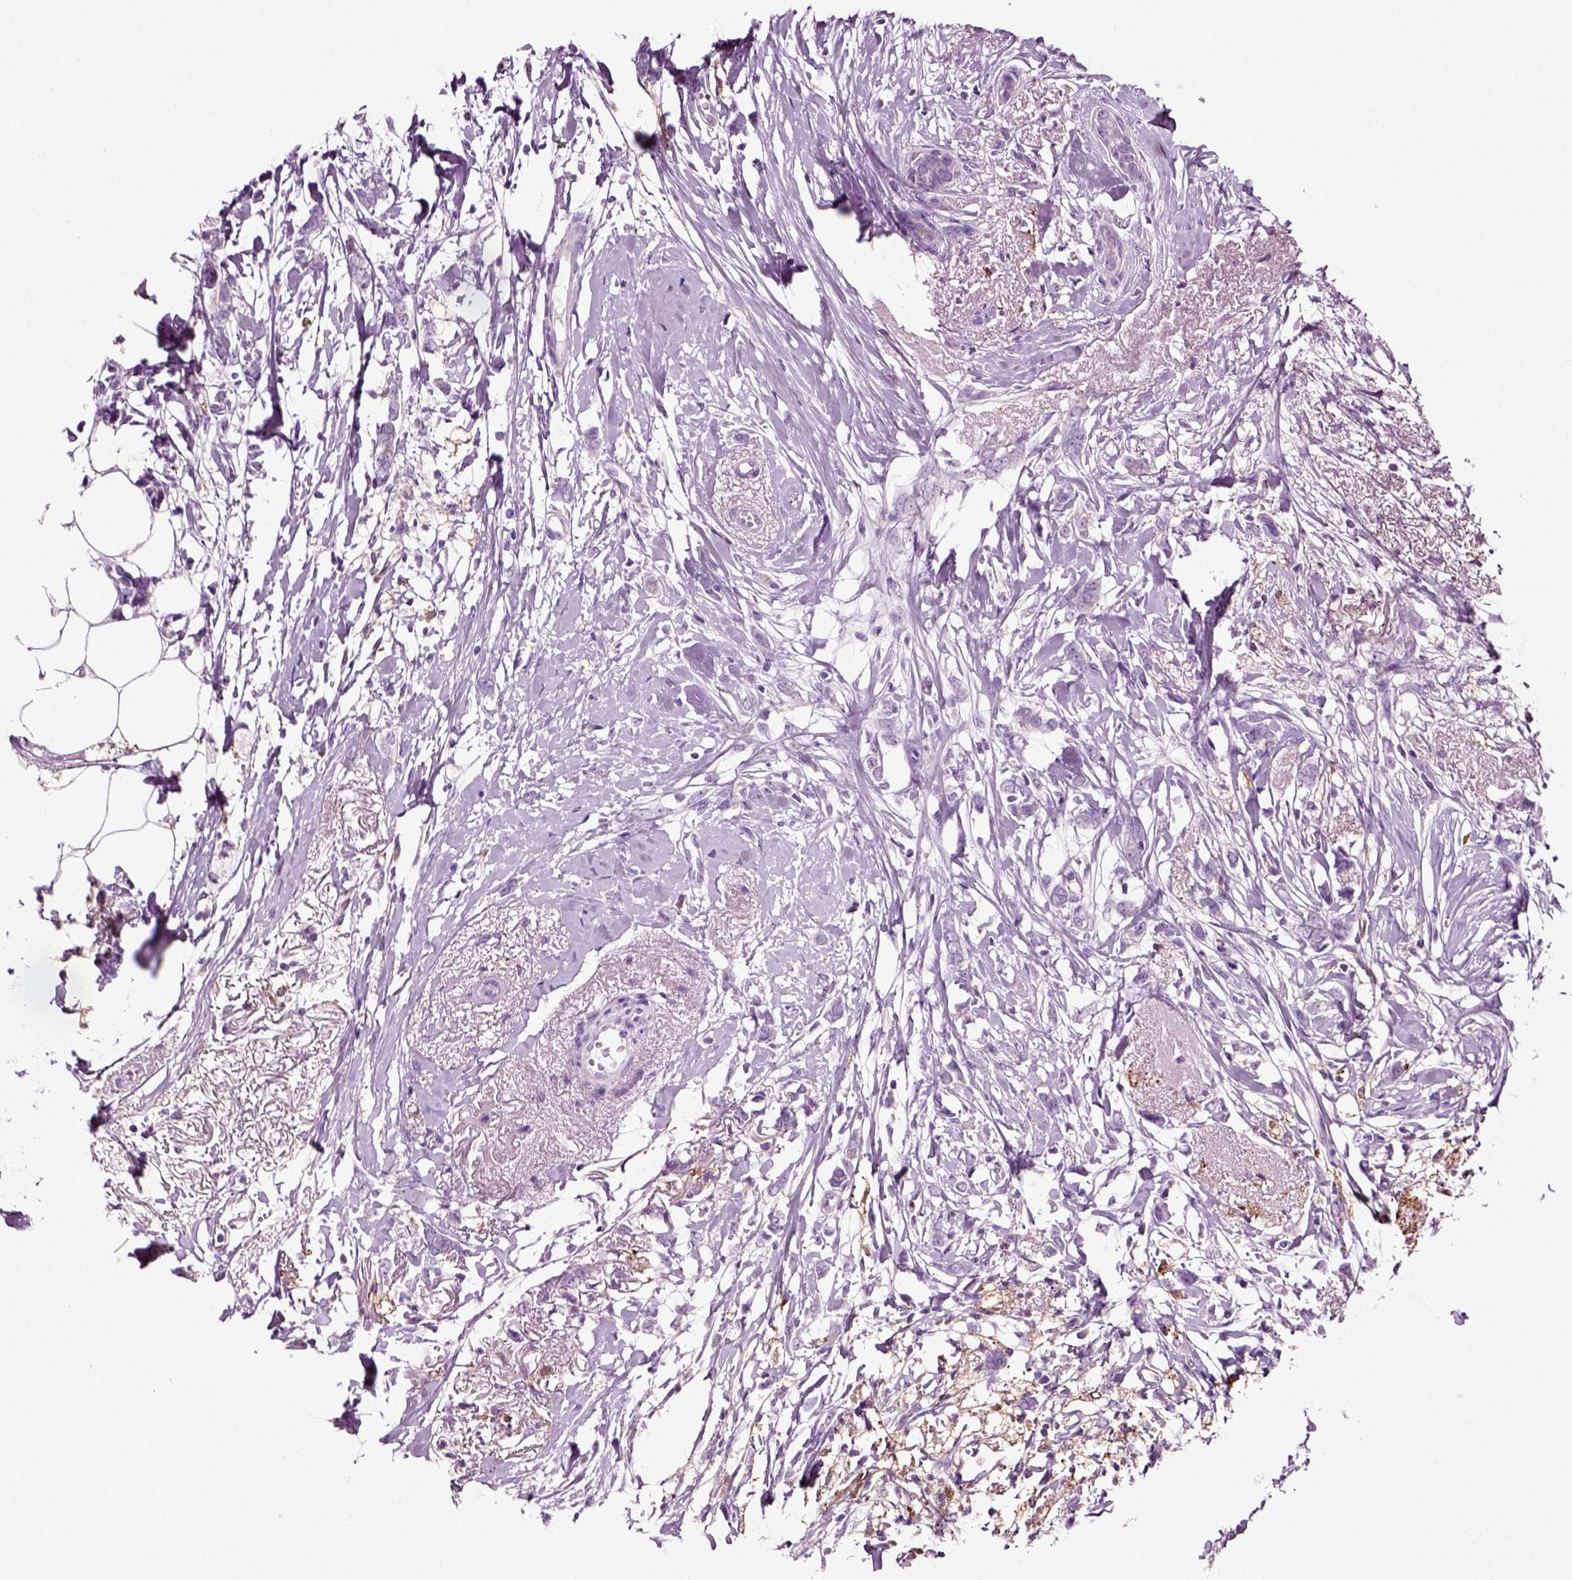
{"staining": {"intensity": "negative", "quantity": "none", "location": "none"}, "tissue": "breast cancer", "cell_type": "Tumor cells", "image_type": "cancer", "snomed": [{"axis": "morphology", "description": "Duct carcinoma"}, {"axis": "topography", "description": "Breast"}], "caption": "IHC of human breast cancer exhibits no expression in tumor cells.", "gene": "DNAH10", "patient": {"sex": "female", "age": 40}}